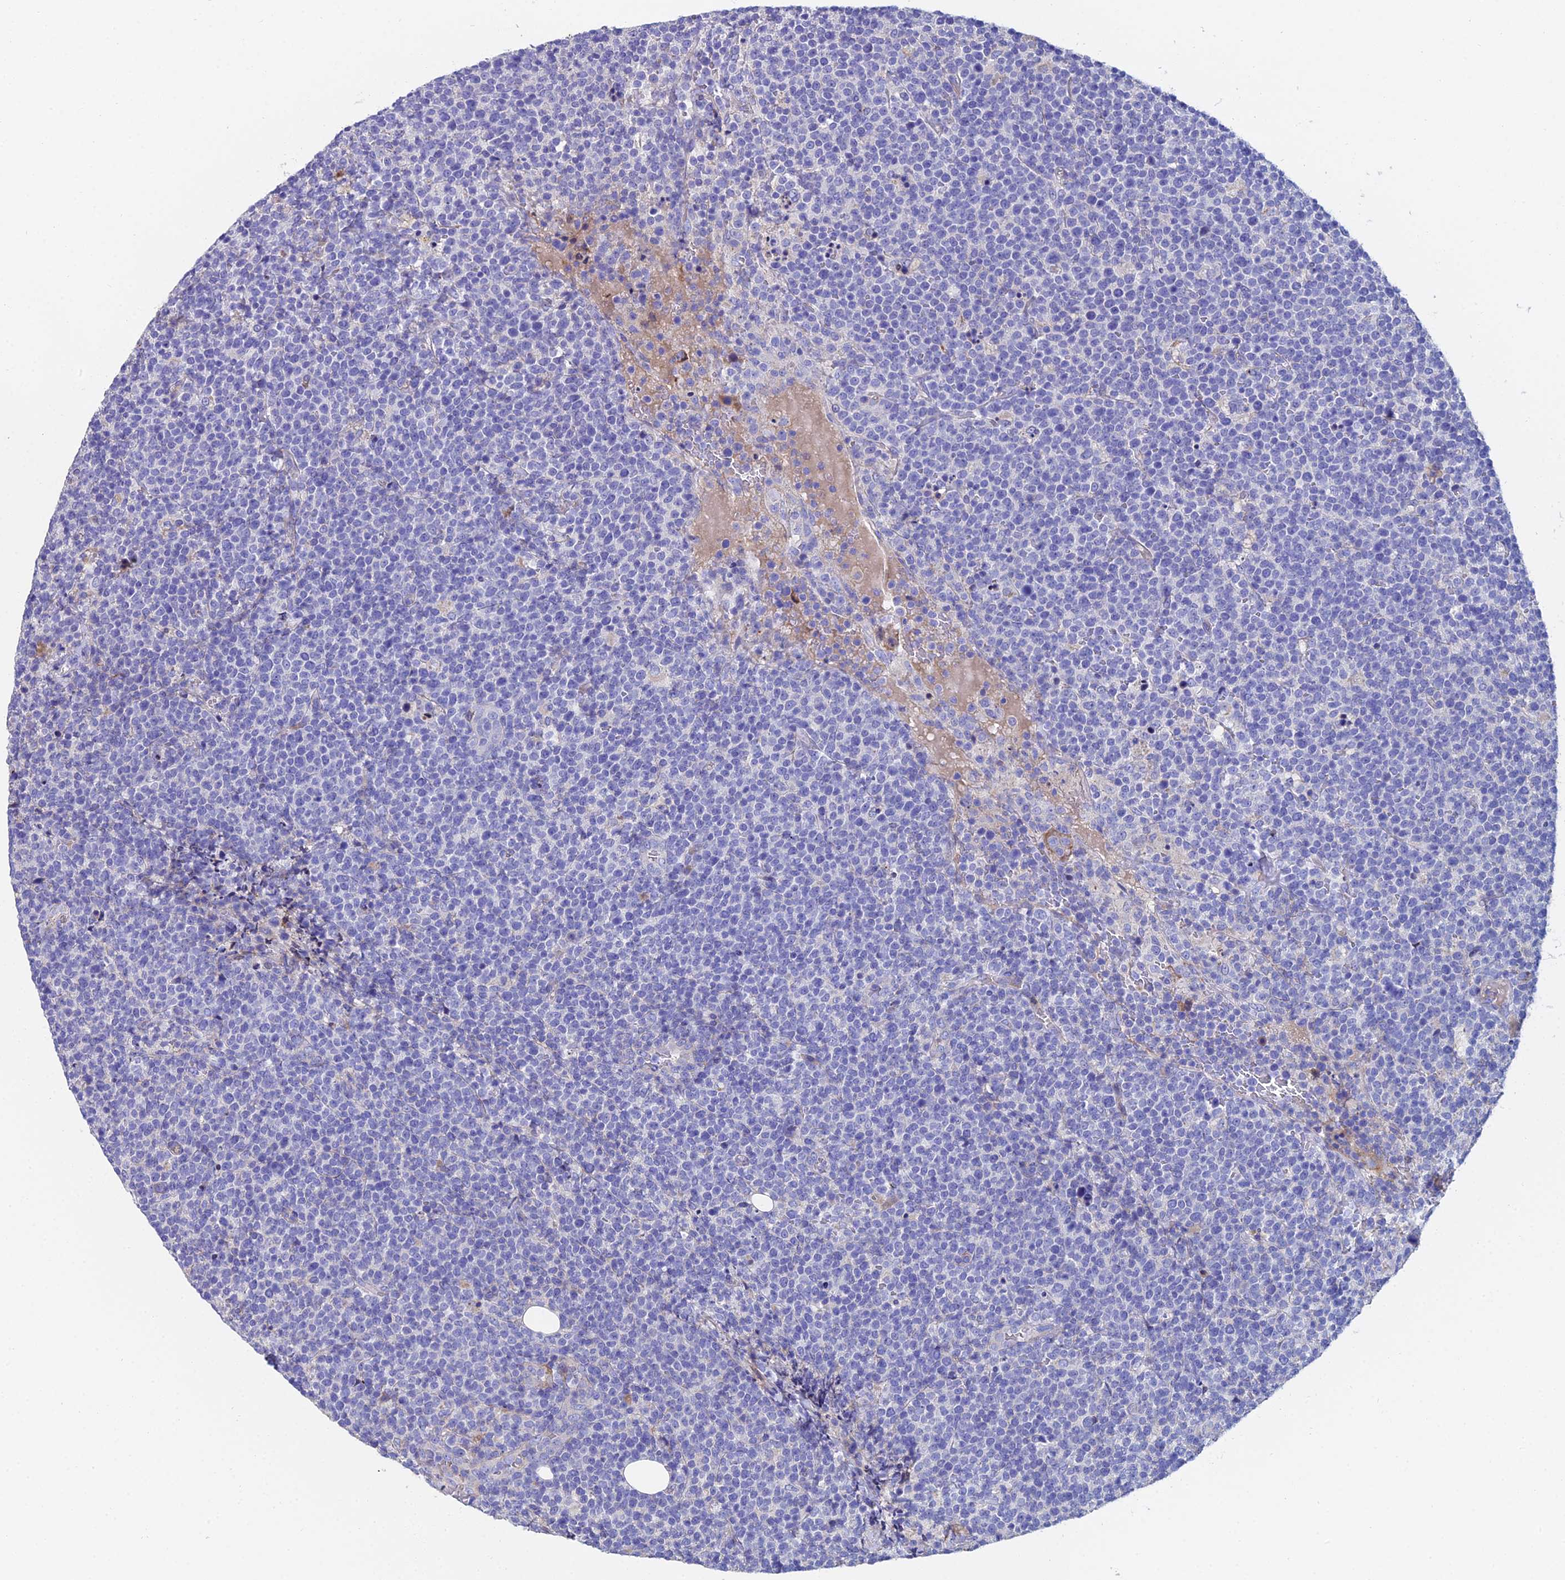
{"staining": {"intensity": "negative", "quantity": "none", "location": "none"}, "tissue": "lymphoma", "cell_type": "Tumor cells", "image_type": "cancer", "snomed": [{"axis": "morphology", "description": "Malignant lymphoma, non-Hodgkin's type, High grade"}, {"axis": "topography", "description": "Lymph node"}], "caption": "Malignant lymphoma, non-Hodgkin's type (high-grade) stained for a protein using immunohistochemistry (IHC) demonstrates no positivity tumor cells.", "gene": "C6", "patient": {"sex": "male", "age": 61}}